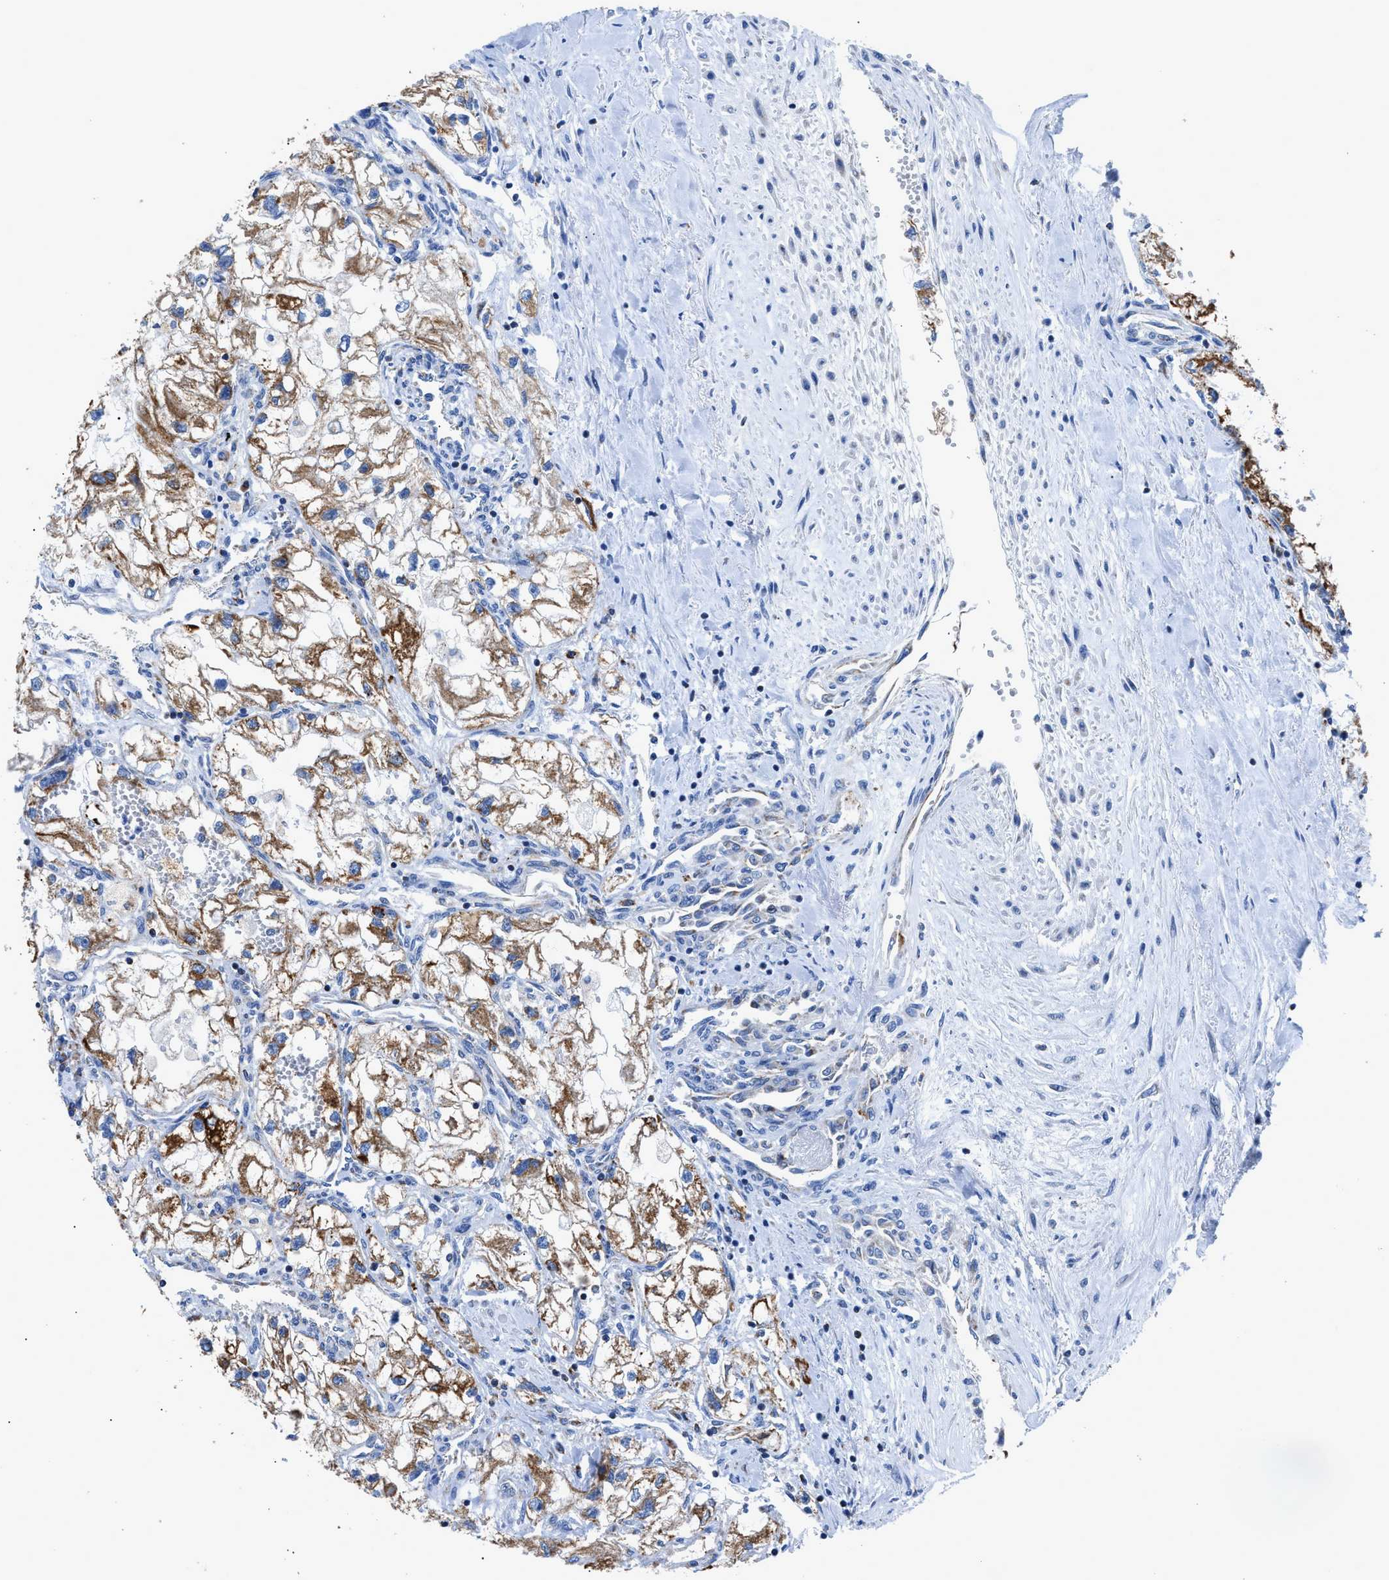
{"staining": {"intensity": "moderate", "quantity": ">75%", "location": "cytoplasmic/membranous"}, "tissue": "renal cancer", "cell_type": "Tumor cells", "image_type": "cancer", "snomed": [{"axis": "morphology", "description": "Adenocarcinoma, NOS"}, {"axis": "topography", "description": "Kidney"}], "caption": "The image demonstrates a brown stain indicating the presence of a protein in the cytoplasmic/membranous of tumor cells in renal adenocarcinoma. The staining is performed using DAB (3,3'-diaminobenzidine) brown chromogen to label protein expression. The nuclei are counter-stained blue using hematoxylin.", "gene": "ZDHHC3", "patient": {"sex": "female", "age": 70}}